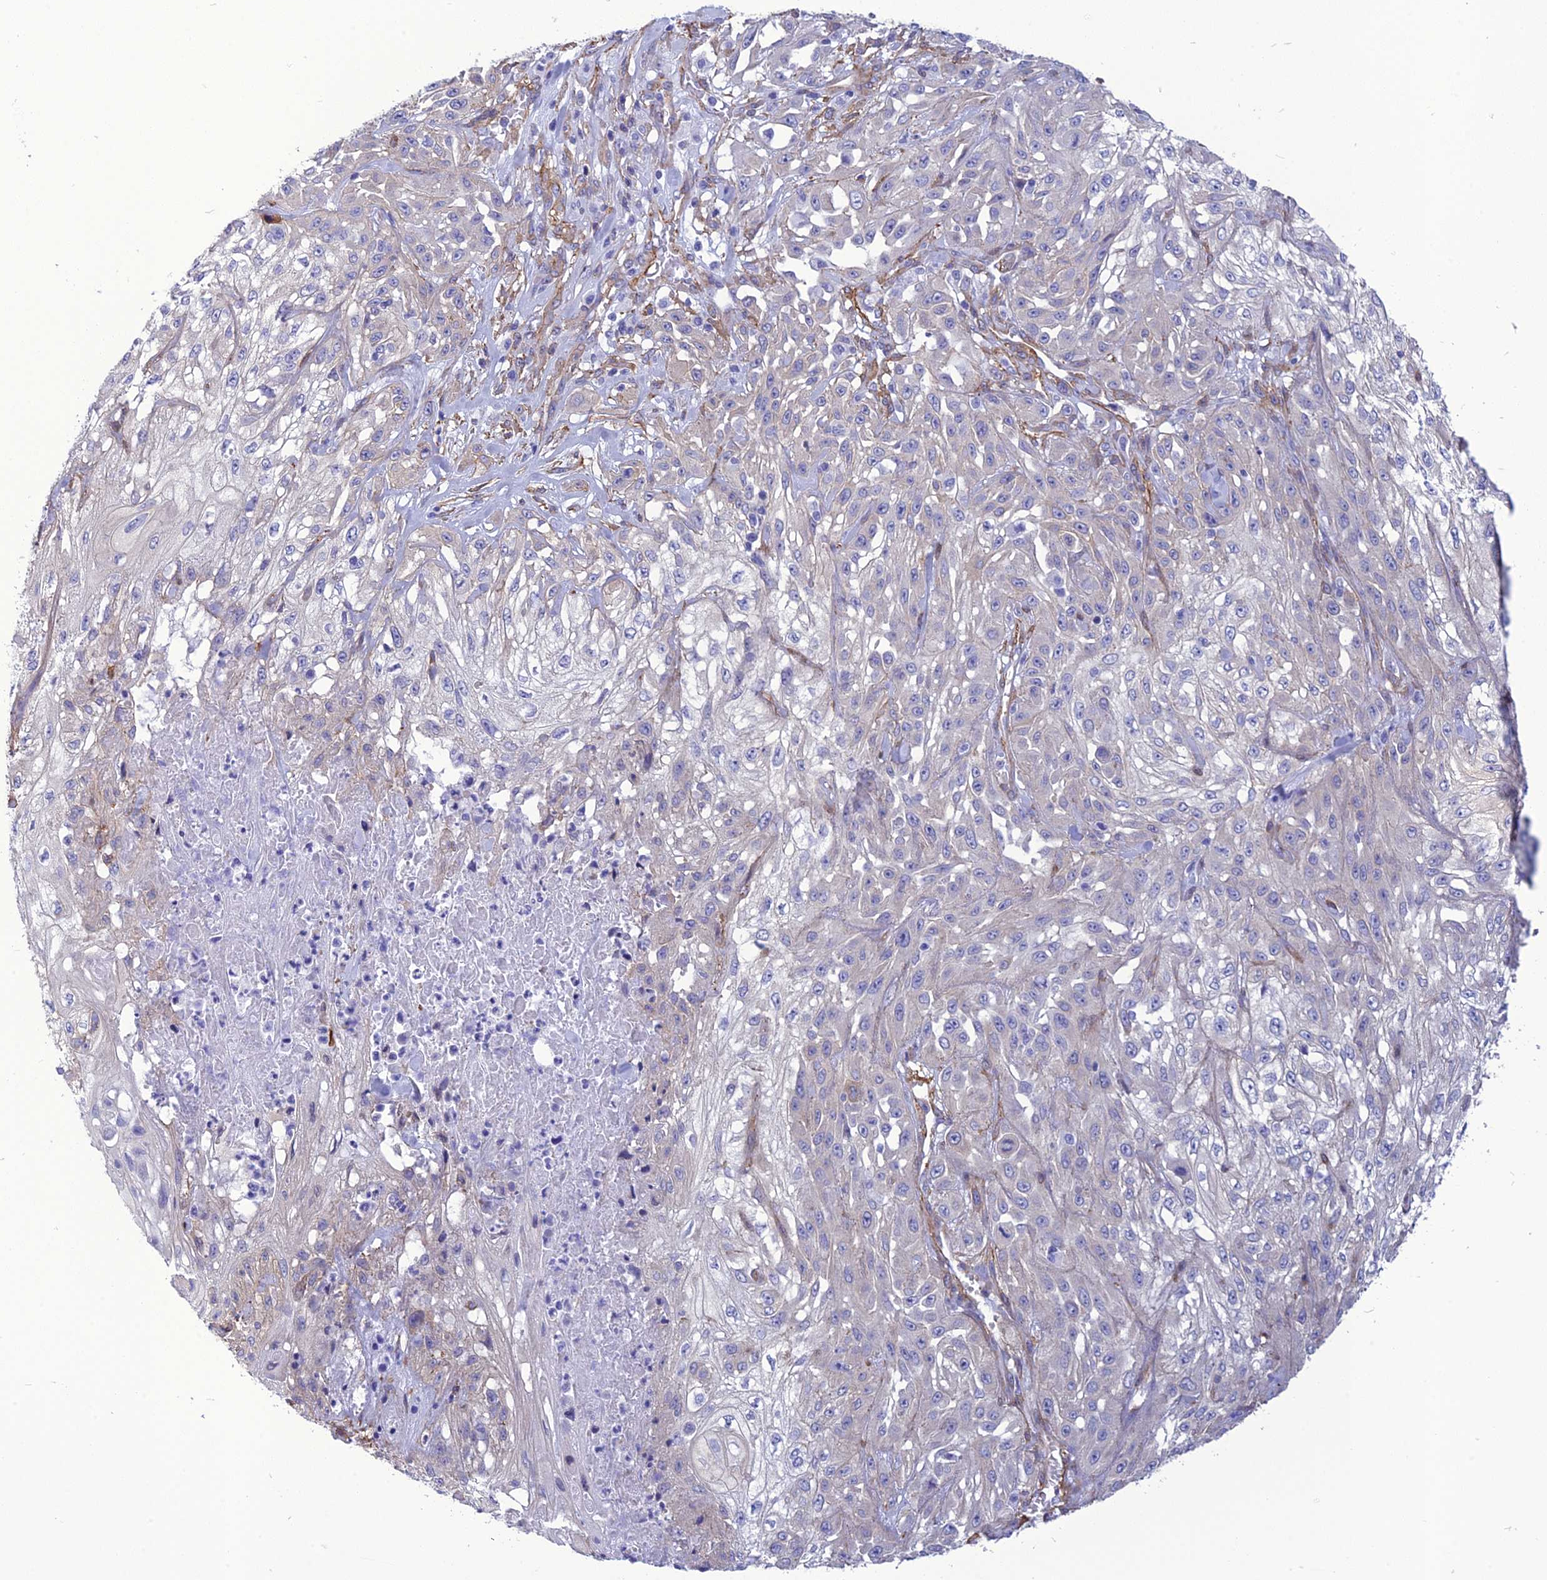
{"staining": {"intensity": "negative", "quantity": "none", "location": "none"}, "tissue": "skin cancer", "cell_type": "Tumor cells", "image_type": "cancer", "snomed": [{"axis": "morphology", "description": "Squamous cell carcinoma, NOS"}, {"axis": "morphology", "description": "Squamous cell carcinoma, metastatic, NOS"}, {"axis": "topography", "description": "Skin"}, {"axis": "topography", "description": "Lymph node"}], "caption": "This is a histopathology image of immunohistochemistry (IHC) staining of skin squamous cell carcinoma, which shows no staining in tumor cells.", "gene": "NKD1", "patient": {"sex": "male", "age": 75}}